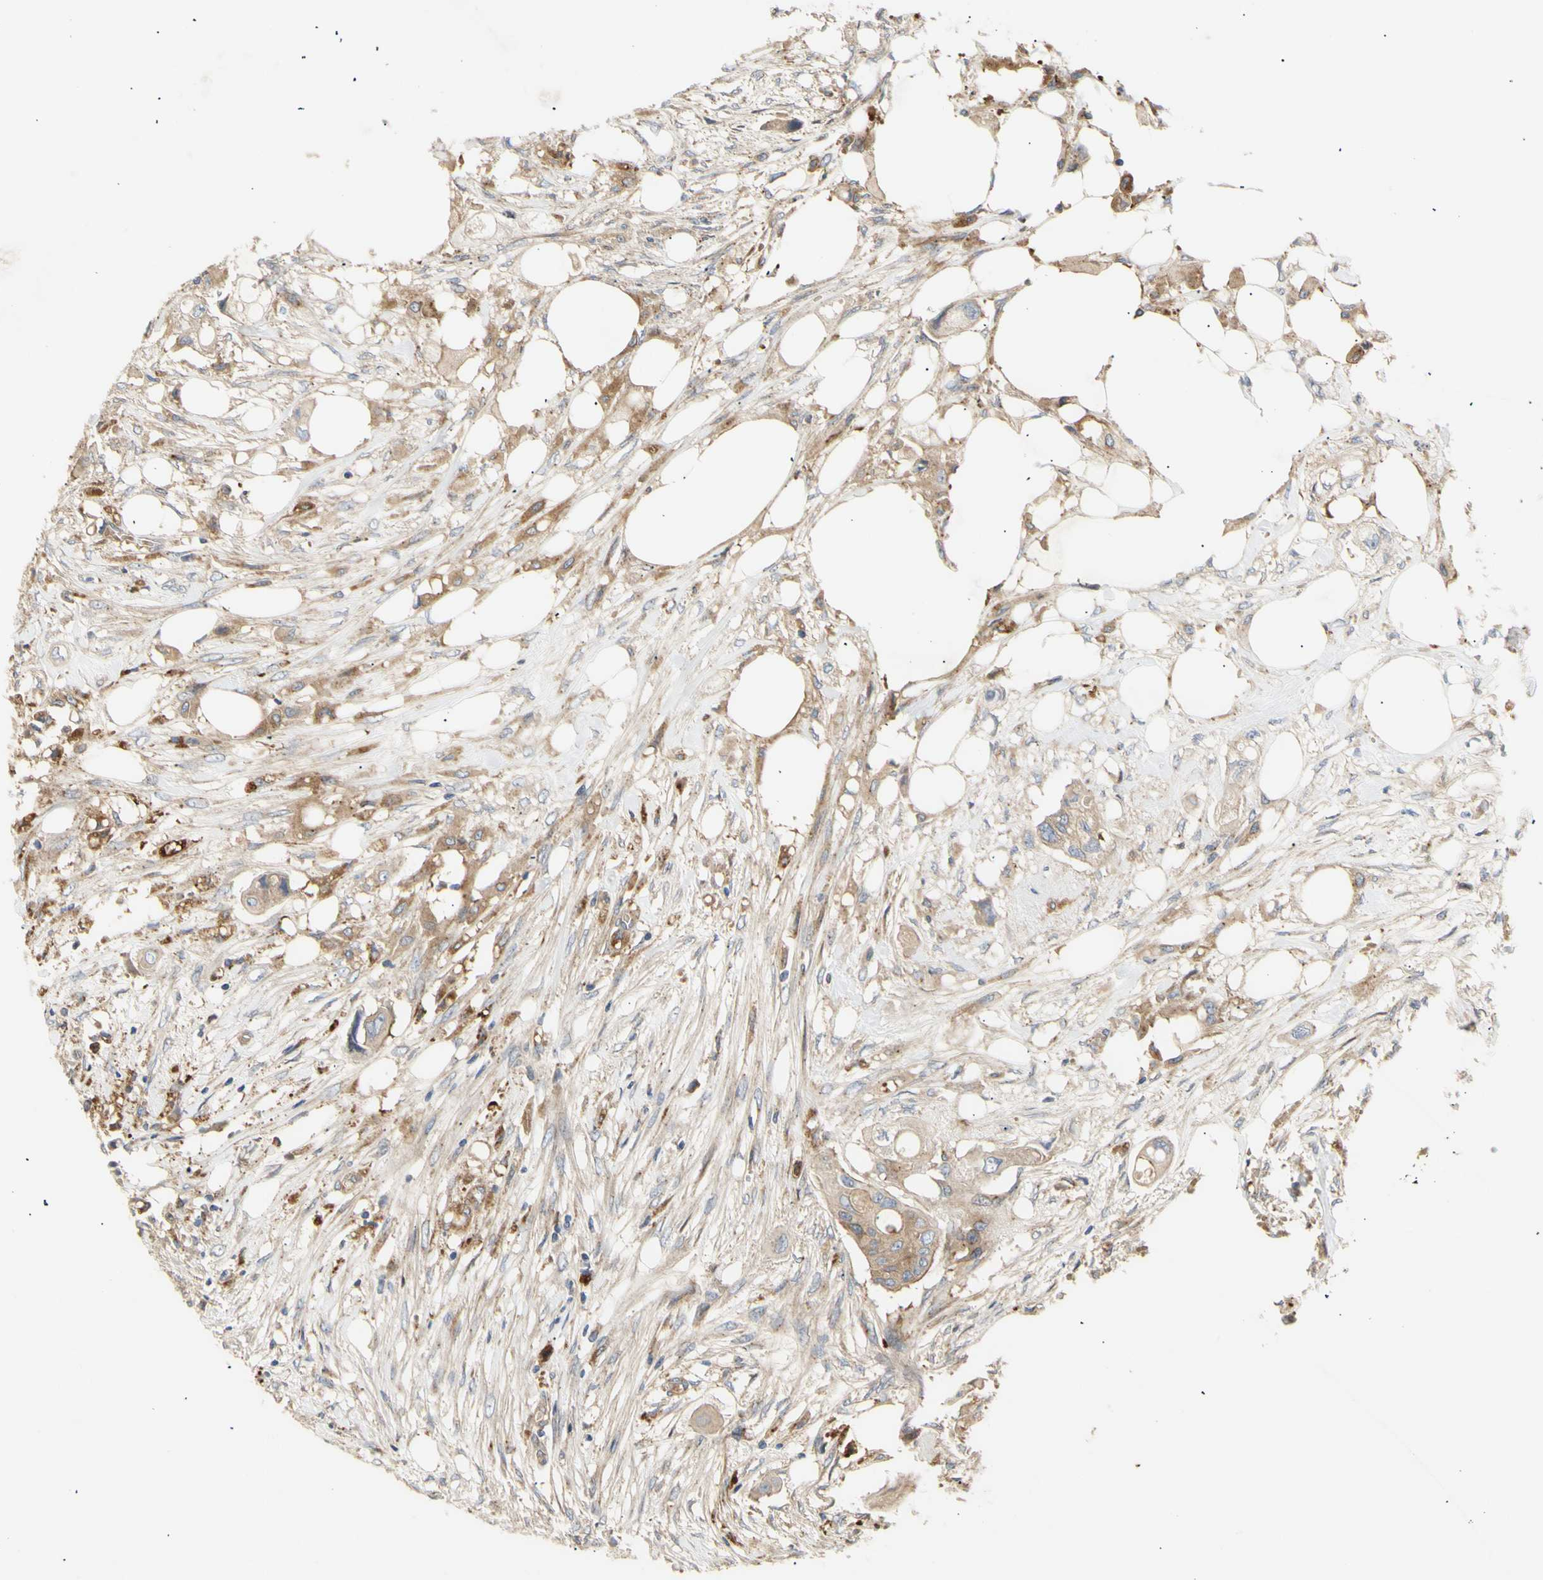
{"staining": {"intensity": "weak", "quantity": ">75%", "location": "cytoplasmic/membranous"}, "tissue": "colorectal cancer", "cell_type": "Tumor cells", "image_type": "cancer", "snomed": [{"axis": "morphology", "description": "Adenocarcinoma, NOS"}, {"axis": "topography", "description": "Colon"}], "caption": "DAB (3,3'-diaminobenzidine) immunohistochemical staining of human adenocarcinoma (colorectal) displays weak cytoplasmic/membranous protein positivity in about >75% of tumor cells. (Brightfield microscopy of DAB IHC at high magnification).", "gene": "TUBG2", "patient": {"sex": "female", "age": 57}}